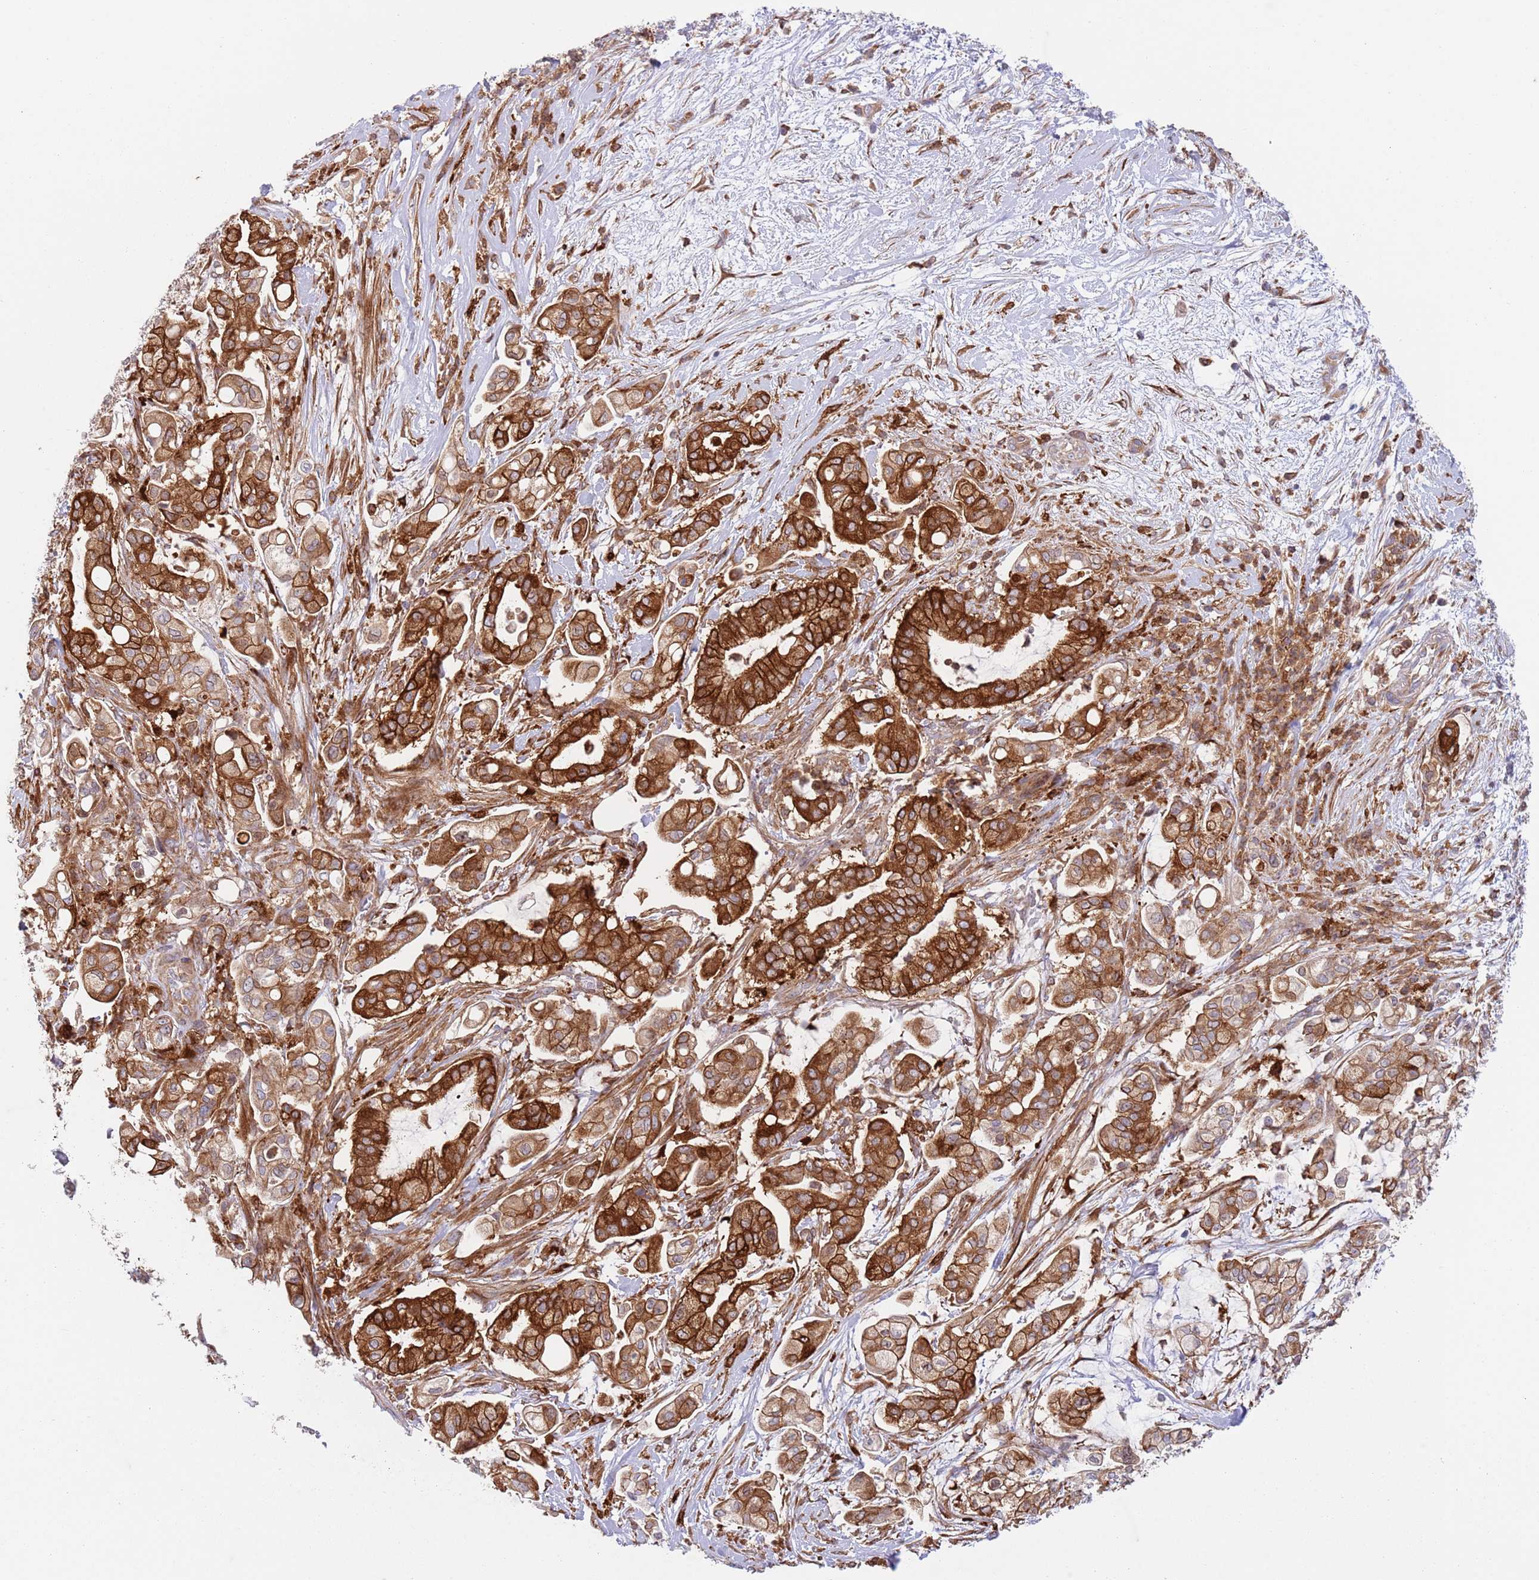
{"staining": {"intensity": "strong", "quantity": ">75%", "location": "cytoplasmic/membranous"}, "tissue": "pancreatic cancer", "cell_type": "Tumor cells", "image_type": "cancer", "snomed": [{"axis": "morphology", "description": "Adenocarcinoma, NOS"}, {"axis": "topography", "description": "Pancreas"}], "caption": "About >75% of tumor cells in human pancreatic cancer reveal strong cytoplasmic/membranous protein expression as visualized by brown immunohistochemical staining.", "gene": "ZMYM5", "patient": {"sex": "female", "age": 69}}